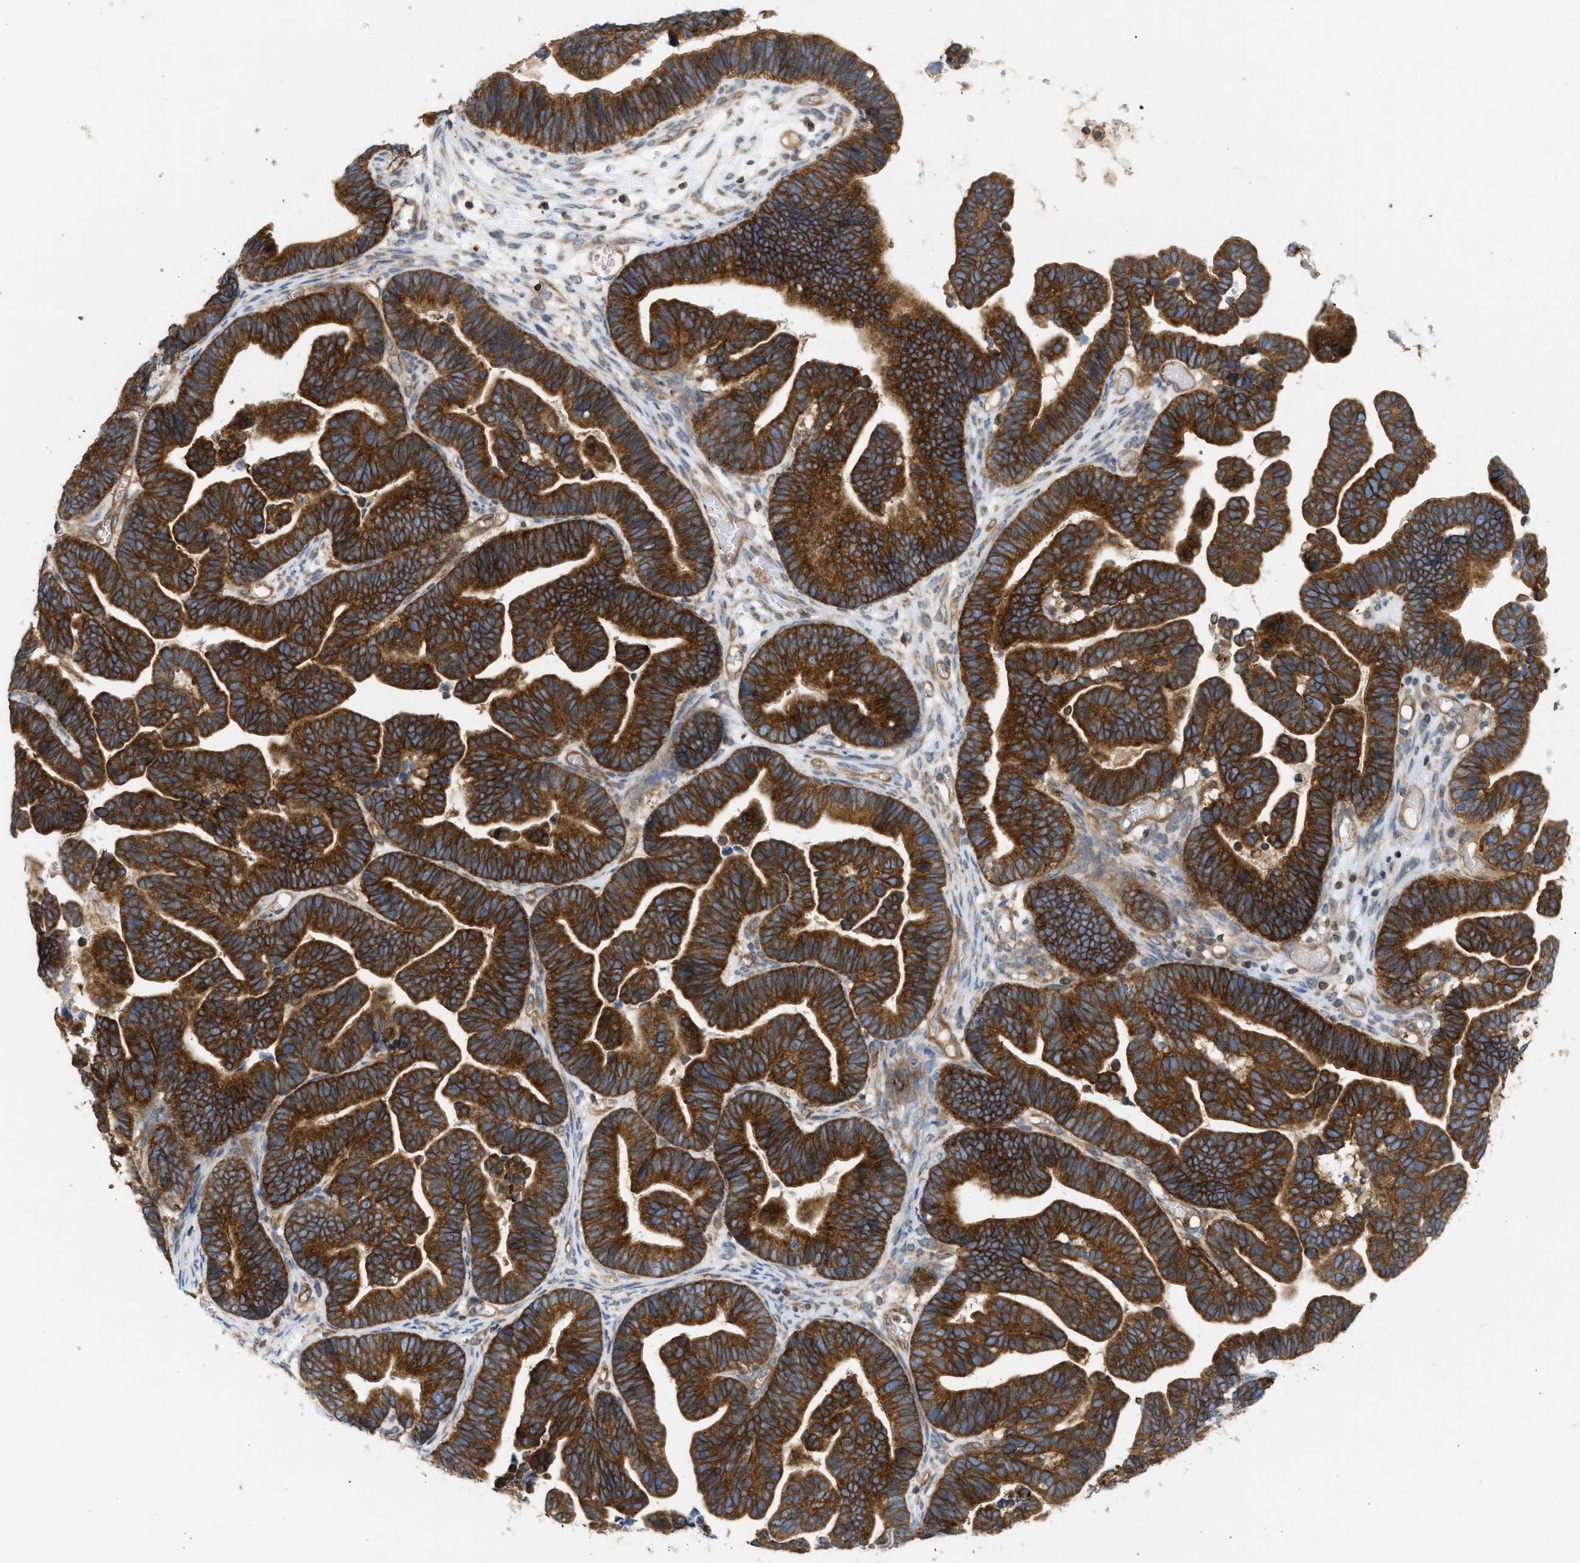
{"staining": {"intensity": "strong", "quantity": ">75%", "location": "cytoplasmic/membranous"}, "tissue": "ovarian cancer", "cell_type": "Tumor cells", "image_type": "cancer", "snomed": [{"axis": "morphology", "description": "Cystadenocarcinoma, serous, NOS"}, {"axis": "topography", "description": "Ovary"}], "caption": "Immunohistochemistry (IHC) micrograph of neoplastic tissue: serous cystadenocarcinoma (ovarian) stained using immunohistochemistry reveals high levels of strong protein expression localized specifically in the cytoplasmic/membranous of tumor cells, appearing as a cytoplasmic/membranous brown color.", "gene": "STRN", "patient": {"sex": "female", "age": 56}}